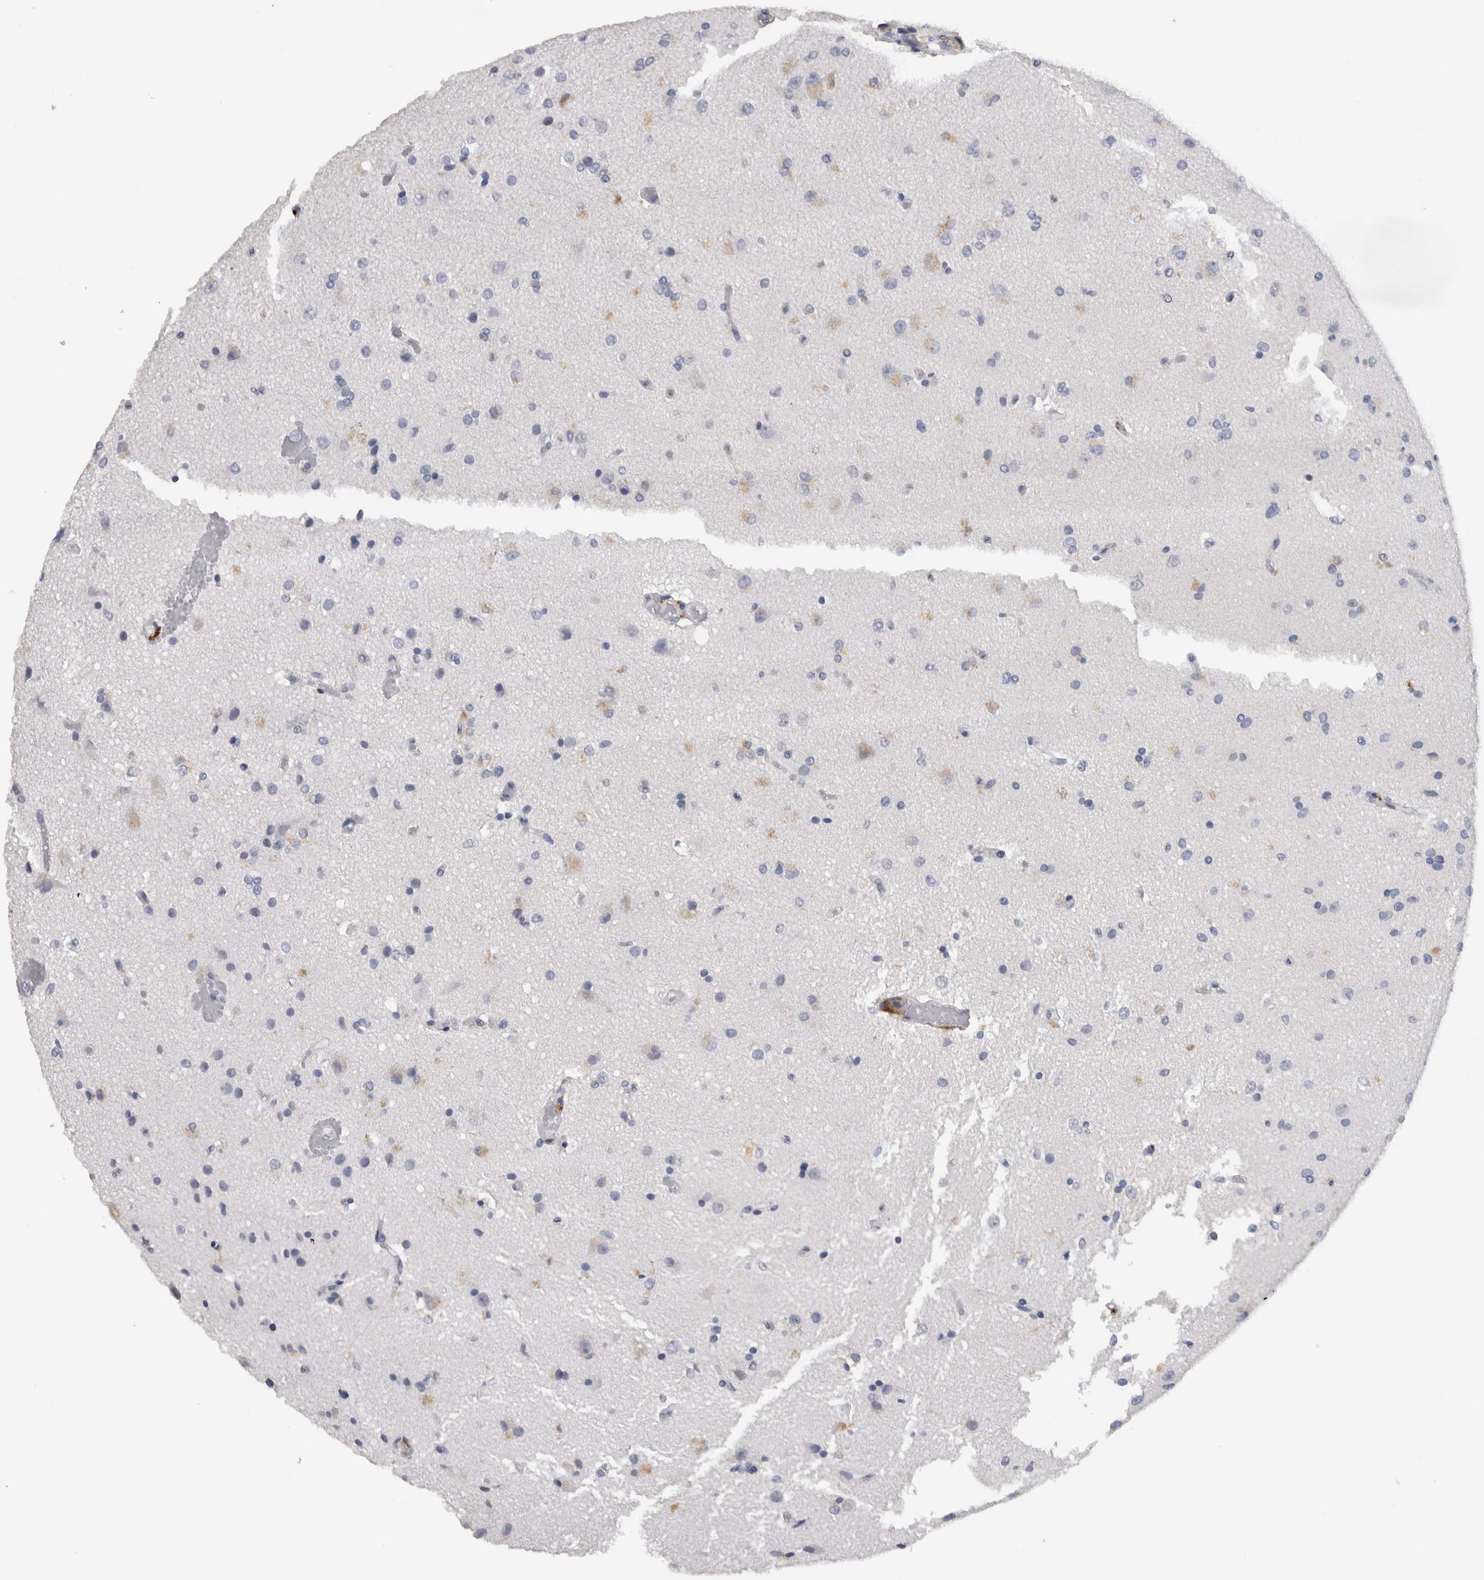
{"staining": {"intensity": "weak", "quantity": "<25%", "location": "cytoplasmic/membranous"}, "tissue": "glioma", "cell_type": "Tumor cells", "image_type": "cancer", "snomed": [{"axis": "morphology", "description": "Glioma, malignant, High grade"}, {"axis": "topography", "description": "Brain"}], "caption": "This is an immunohistochemistry (IHC) micrograph of malignant high-grade glioma. There is no positivity in tumor cells.", "gene": "CD63", "patient": {"sex": "male", "age": 72}}